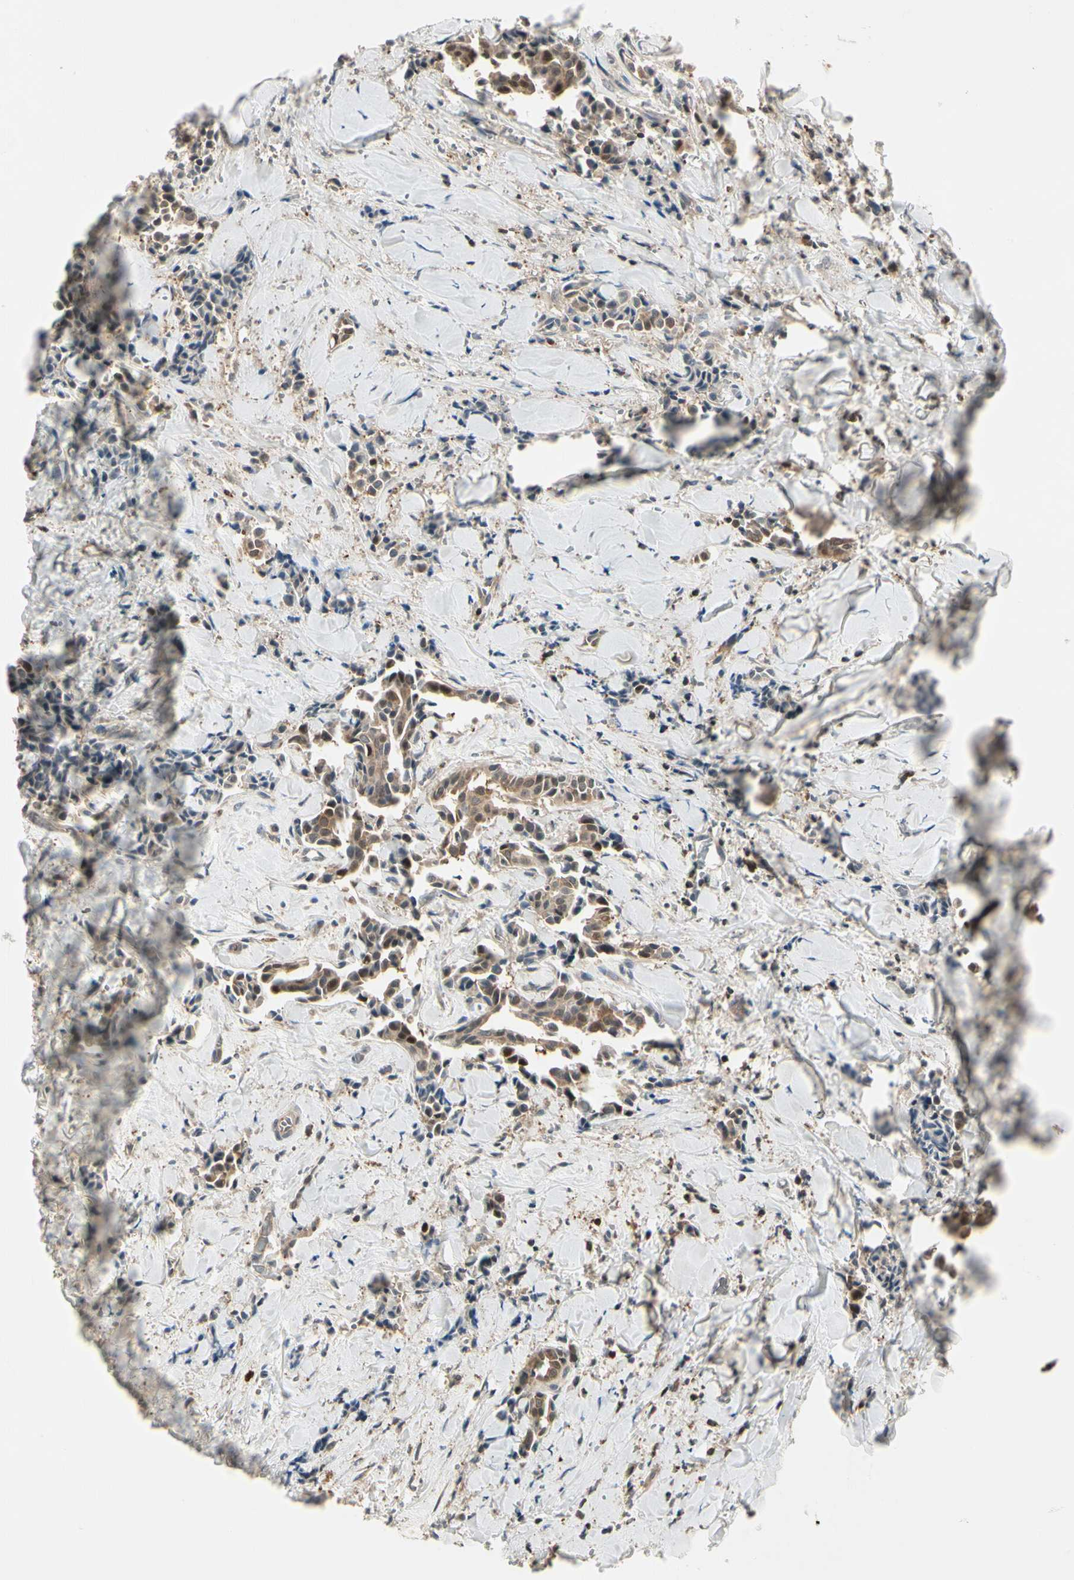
{"staining": {"intensity": "moderate", "quantity": ">75%", "location": "cytoplasmic/membranous,nuclear"}, "tissue": "head and neck cancer", "cell_type": "Tumor cells", "image_type": "cancer", "snomed": [{"axis": "morphology", "description": "Adenocarcinoma, NOS"}, {"axis": "topography", "description": "Salivary gland"}, {"axis": "topography", "description": "Head-Neck"}], "caption": "A photomicrograph of human head and neck cancer stained for a protein shows moderate cytoplasmic/membranous and nuclear brown staining in tumor cells. The staining was performed using DAB, with brown indicating positive protein expression. Nuclei are stained blue with hematoxylin.", "gene": "EVC", "patient": {"sex": "female", "age": 59}}